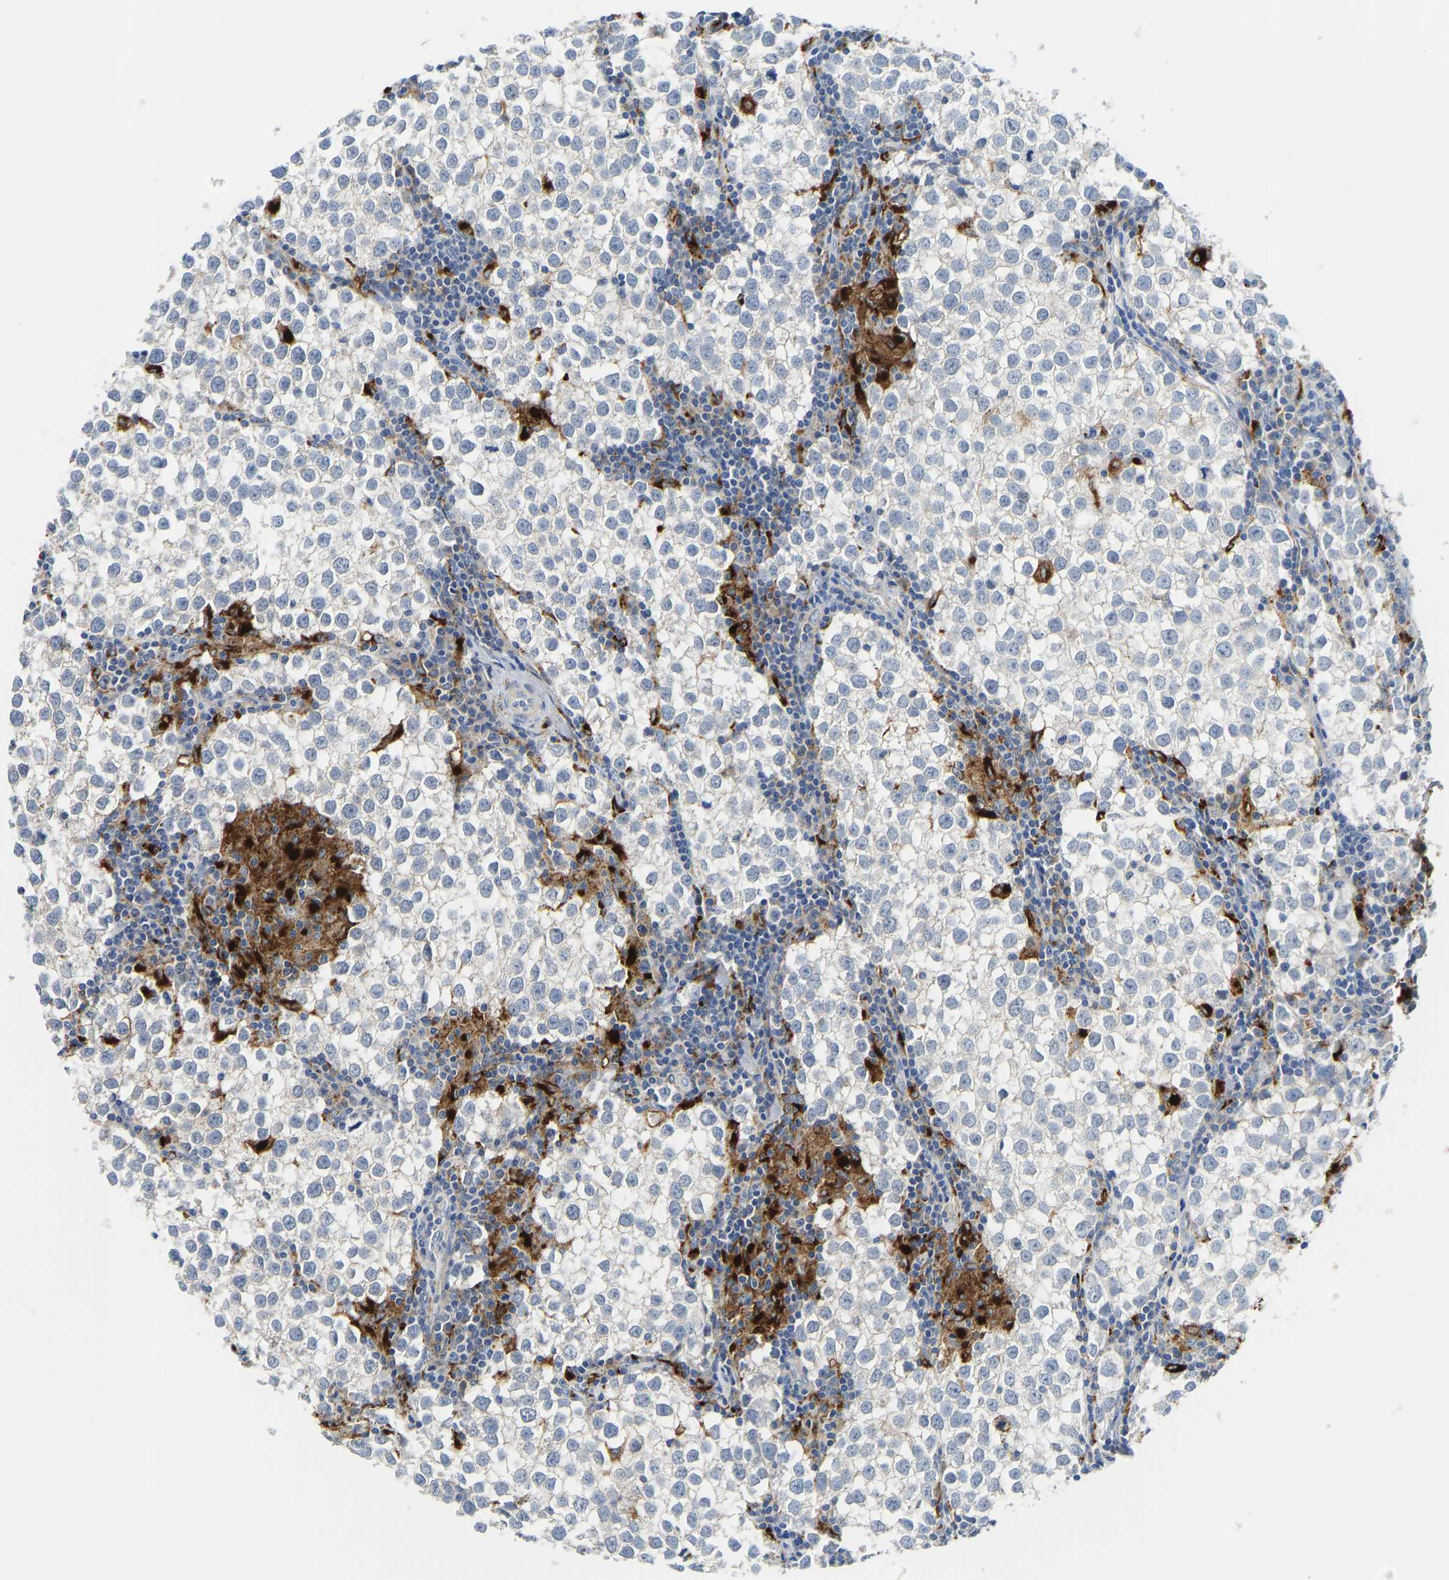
{"staining": {"intensity": "negative", "quantity": "none", "location": "none"}, "tissue": "testis cancer", "cell_type": "Tumor cells", "image_type": "cancer", "snomed": [{"axis": "morphology", "description": "Seminoma, NOS"}, {"axis": "morphology", "description": "Carcinoma, Embryonal, NOS"}, {"axis": "topography", "description": "Testis"}], "caption": "Image shows no protein staining in tumor cells of testis embryonal carcinoma tissue.", "gene": "ATP6V1E1", "patient": {"sex": "male", "age": 36}}